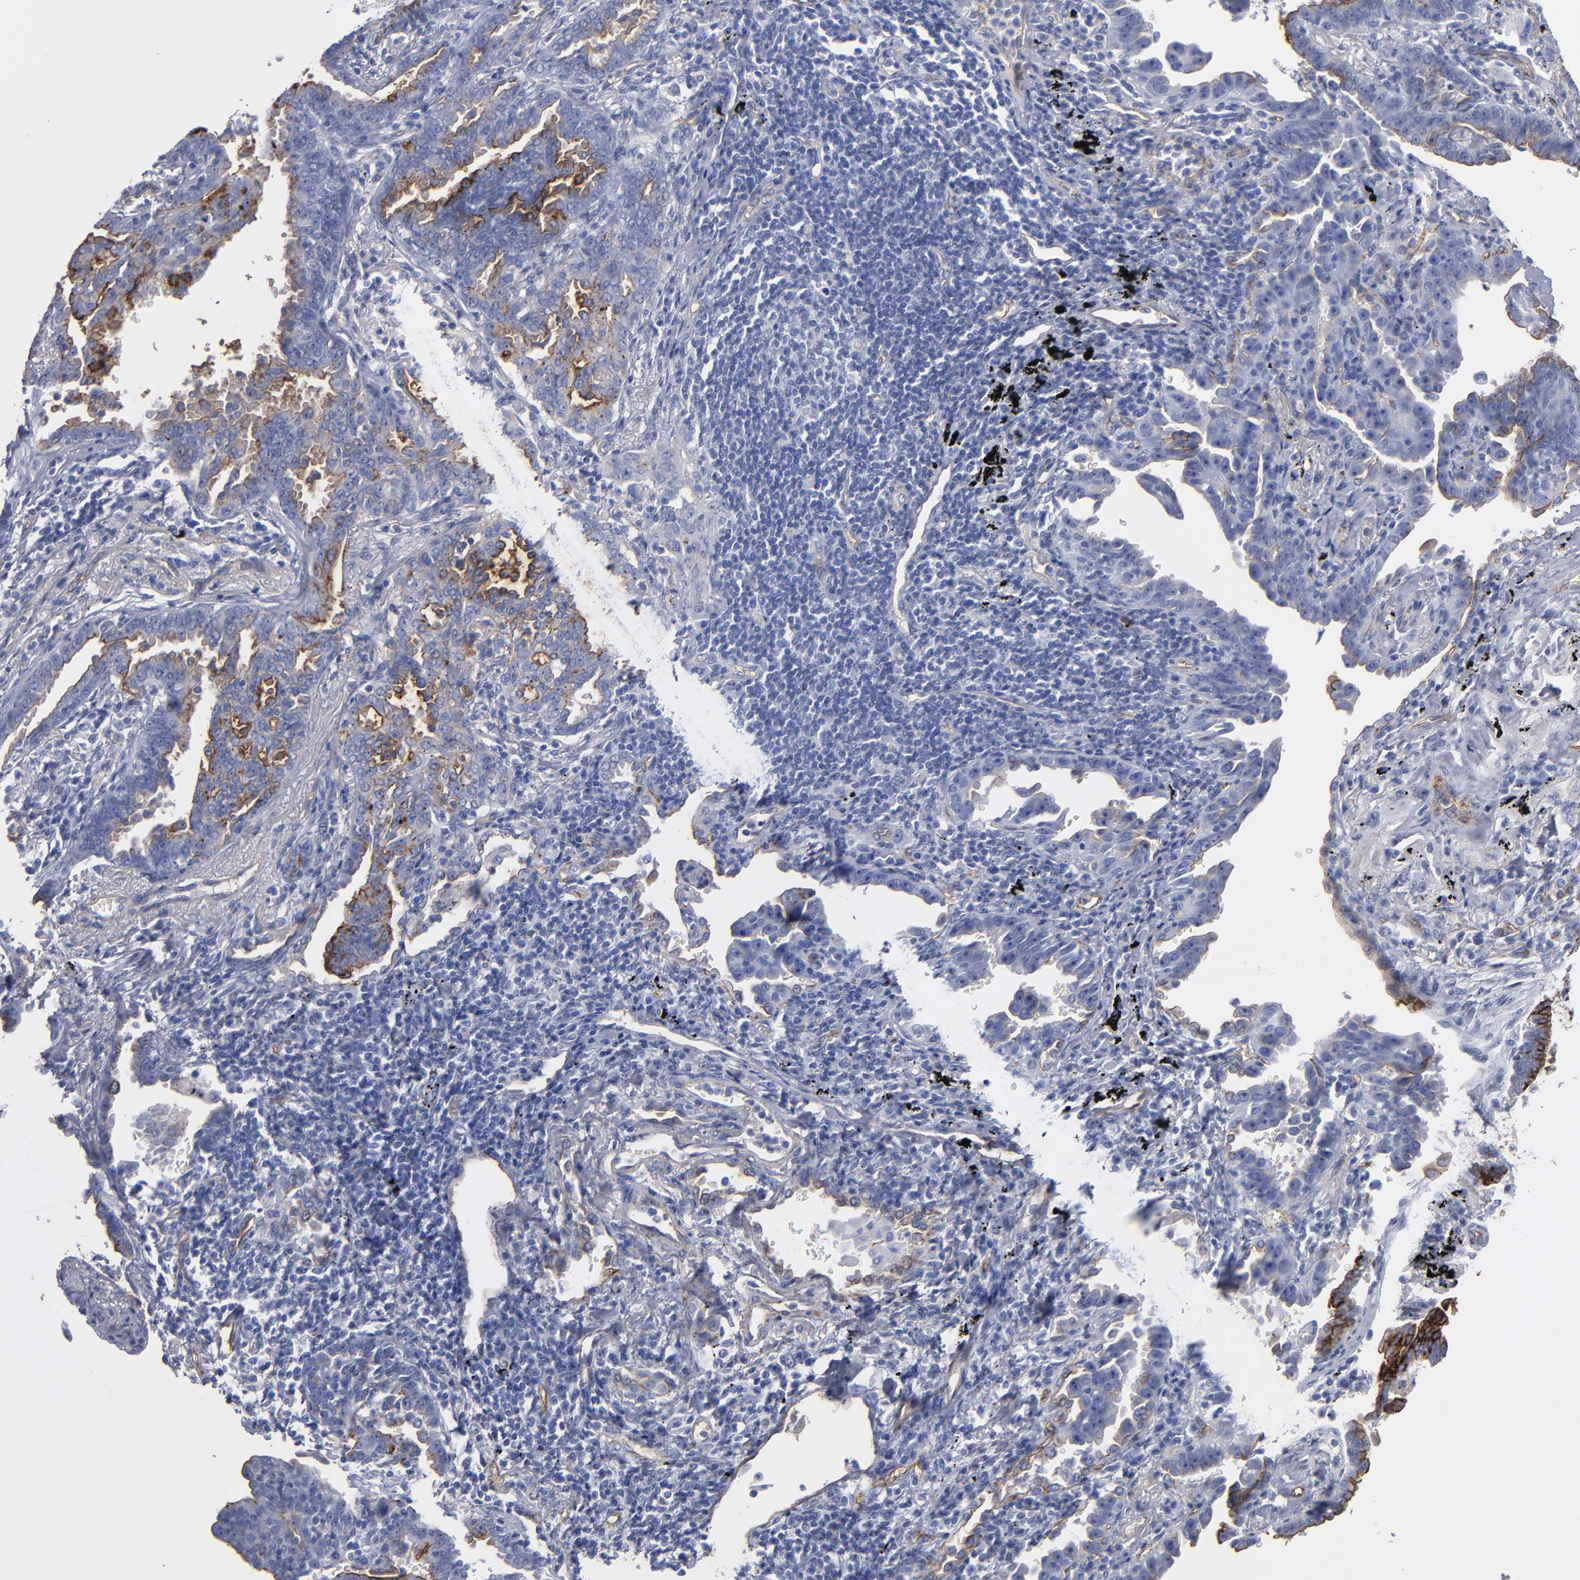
{"staining": {"intensity": "moderate", "quantity": "<25%", "location": "cytoplasmic/membranous"}, "tissue": "lung cancer", "cell_type": "Tumor cells", "image_type": "cancer", "snomed": [{"axis": "morphology", "description": "Adenocarcinoma, NOS"}, {"axis": "topography", "description": "Lung"}], "caption": "Tumor cells exhibit moderate cytoplasmic/membranous positivity in approximately <25% of cells in adenocarcinoma (lung).", "gene": "TM4SF1", "patient": {"sex": "female", "age": 64}}